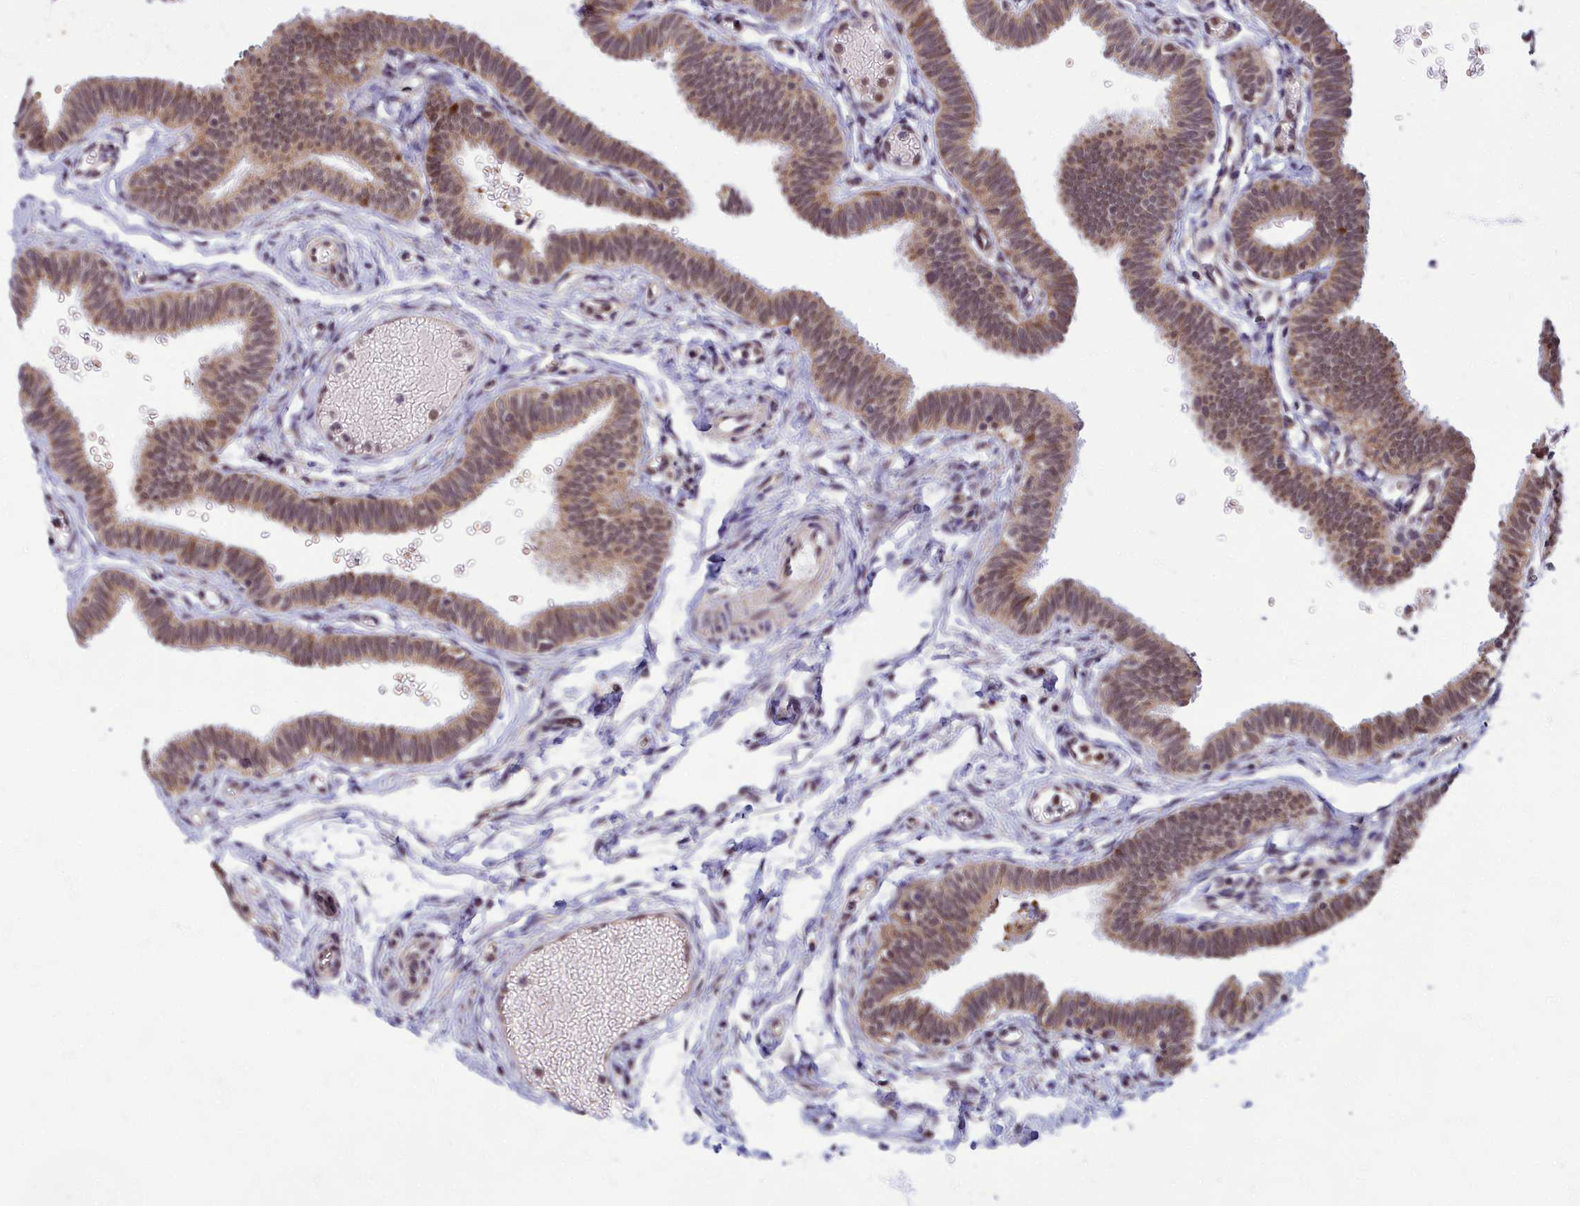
{"staining": {"intensity": "moderate", "quantity": "25%-75%", "location": "cytoplasmic/membranous,nuclear"}, "tissue": "fallopian tube", "cell_type": "Glandular cells", "image_type": "normal", "snomed": [{"axis": "morphology", "description": "Normal tissue, NOS"}, {"axis": "topography", "description": "Fallopian tube"}, {"axis": "topography", "description": "Ovary"}], "caption": "This micrograph demonstrates immunohistochemistry (IHC) staining of unremarkable fallopian tube, with medium moderate cytoplasmic/membranous,nuclear positivity in approximately 25%-75% of glandular cells.", "gene": "EARS2", "patient": {"sex": "female", "age": 23}}